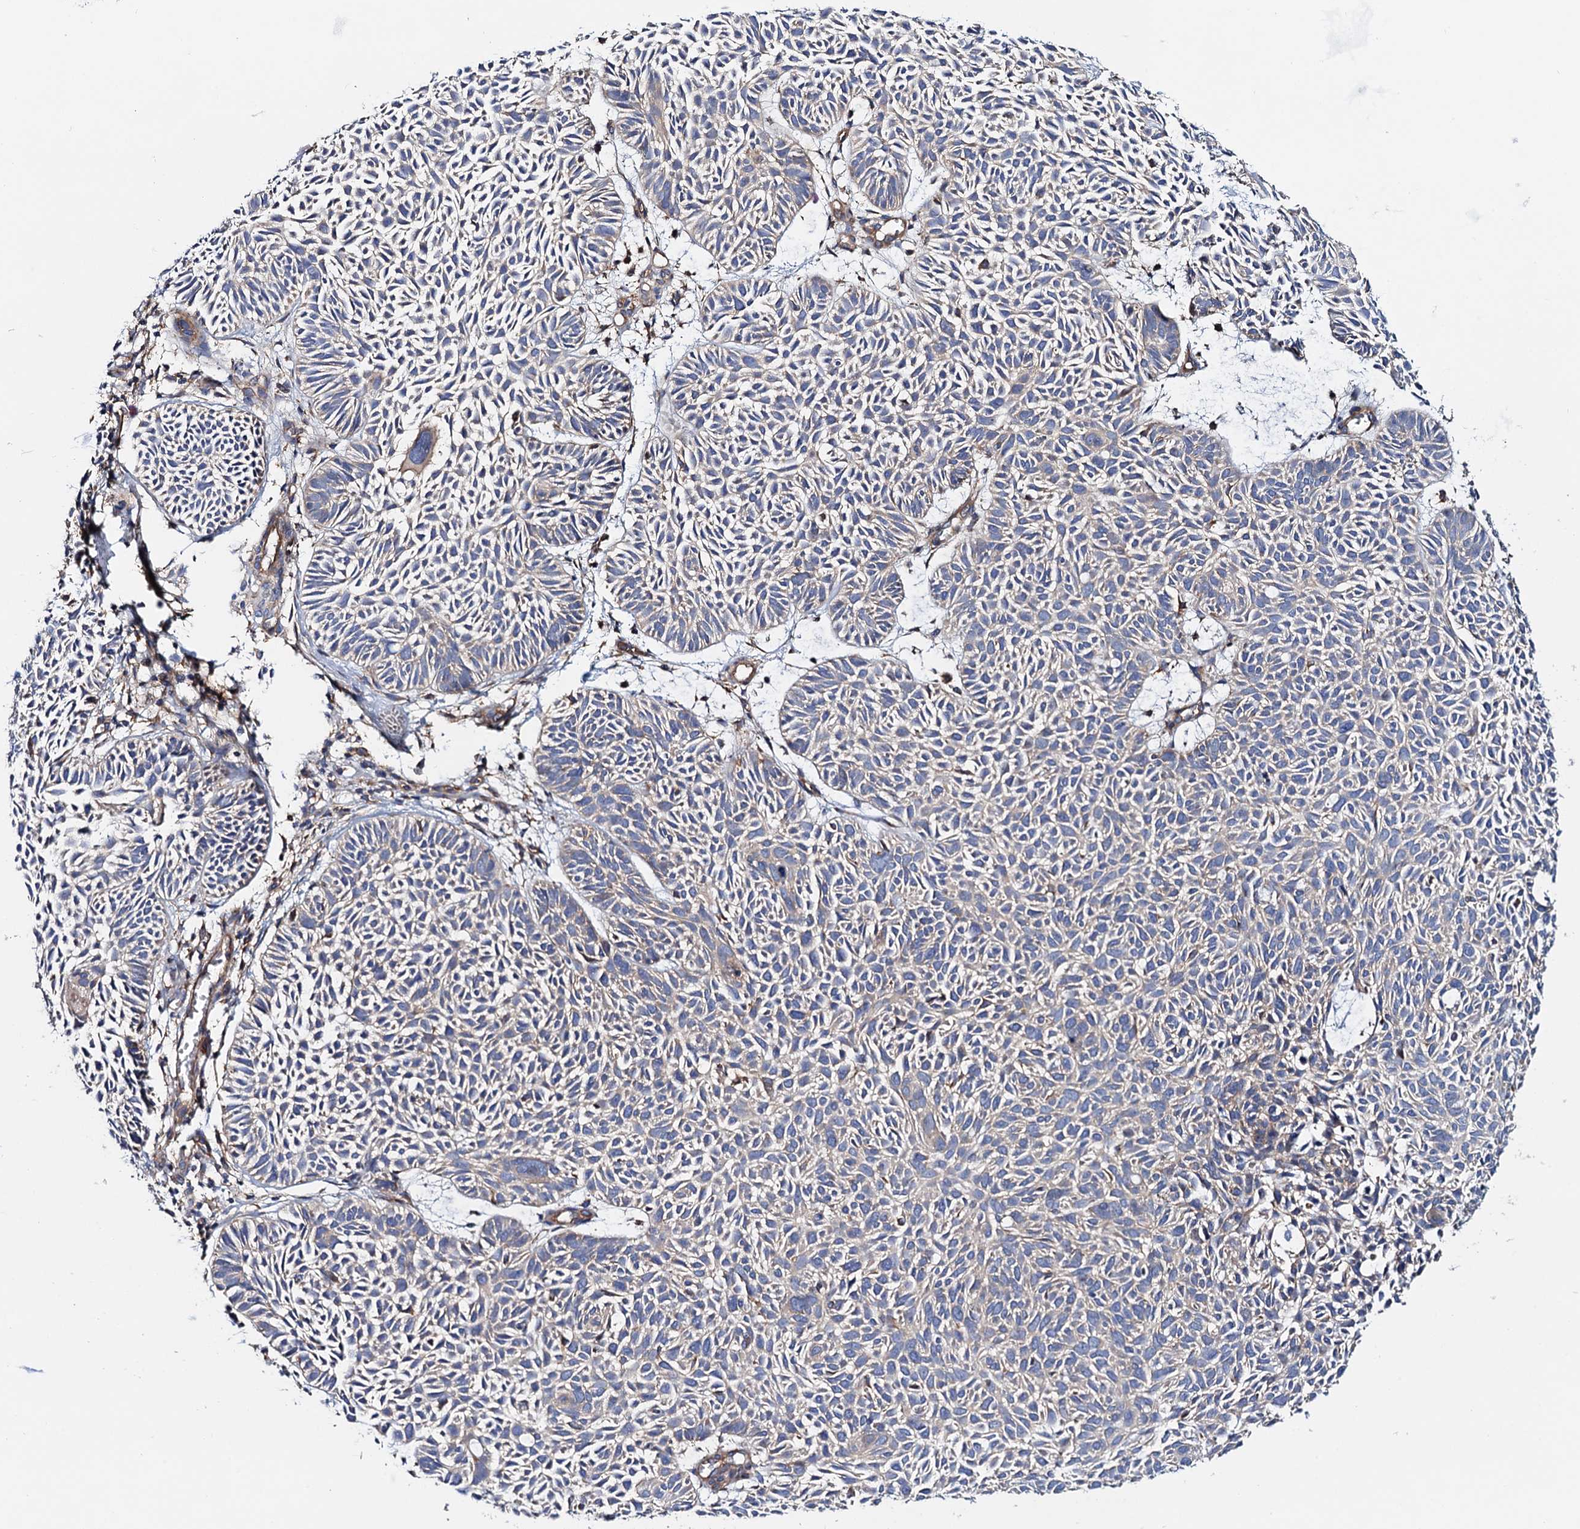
{"staining": {"intensity": "negative", "quantity": "none", "location": "none"}, "tissue": "skin cancer", "cell_type": "Tumor cells", "image_type": "cancer", "snomed": [{"axis": "morphology", "description": "Basal cell carcinoma"}, {"axis": "topography", "description": "Skin"}], "caption": "Immunohistochemistry photomicrograph of human skin cancer (basal cell carcinoma) stained for a protein (brown), which reveals no staining in tumor cells. The staining was performed using DAB to visualize the protein expression in brown, while the nuclei were stained in blue with hematoxylin (Magnification: 20x).", "gene": "MRPL48", "patient": {"sex": "male", "age": 69}}